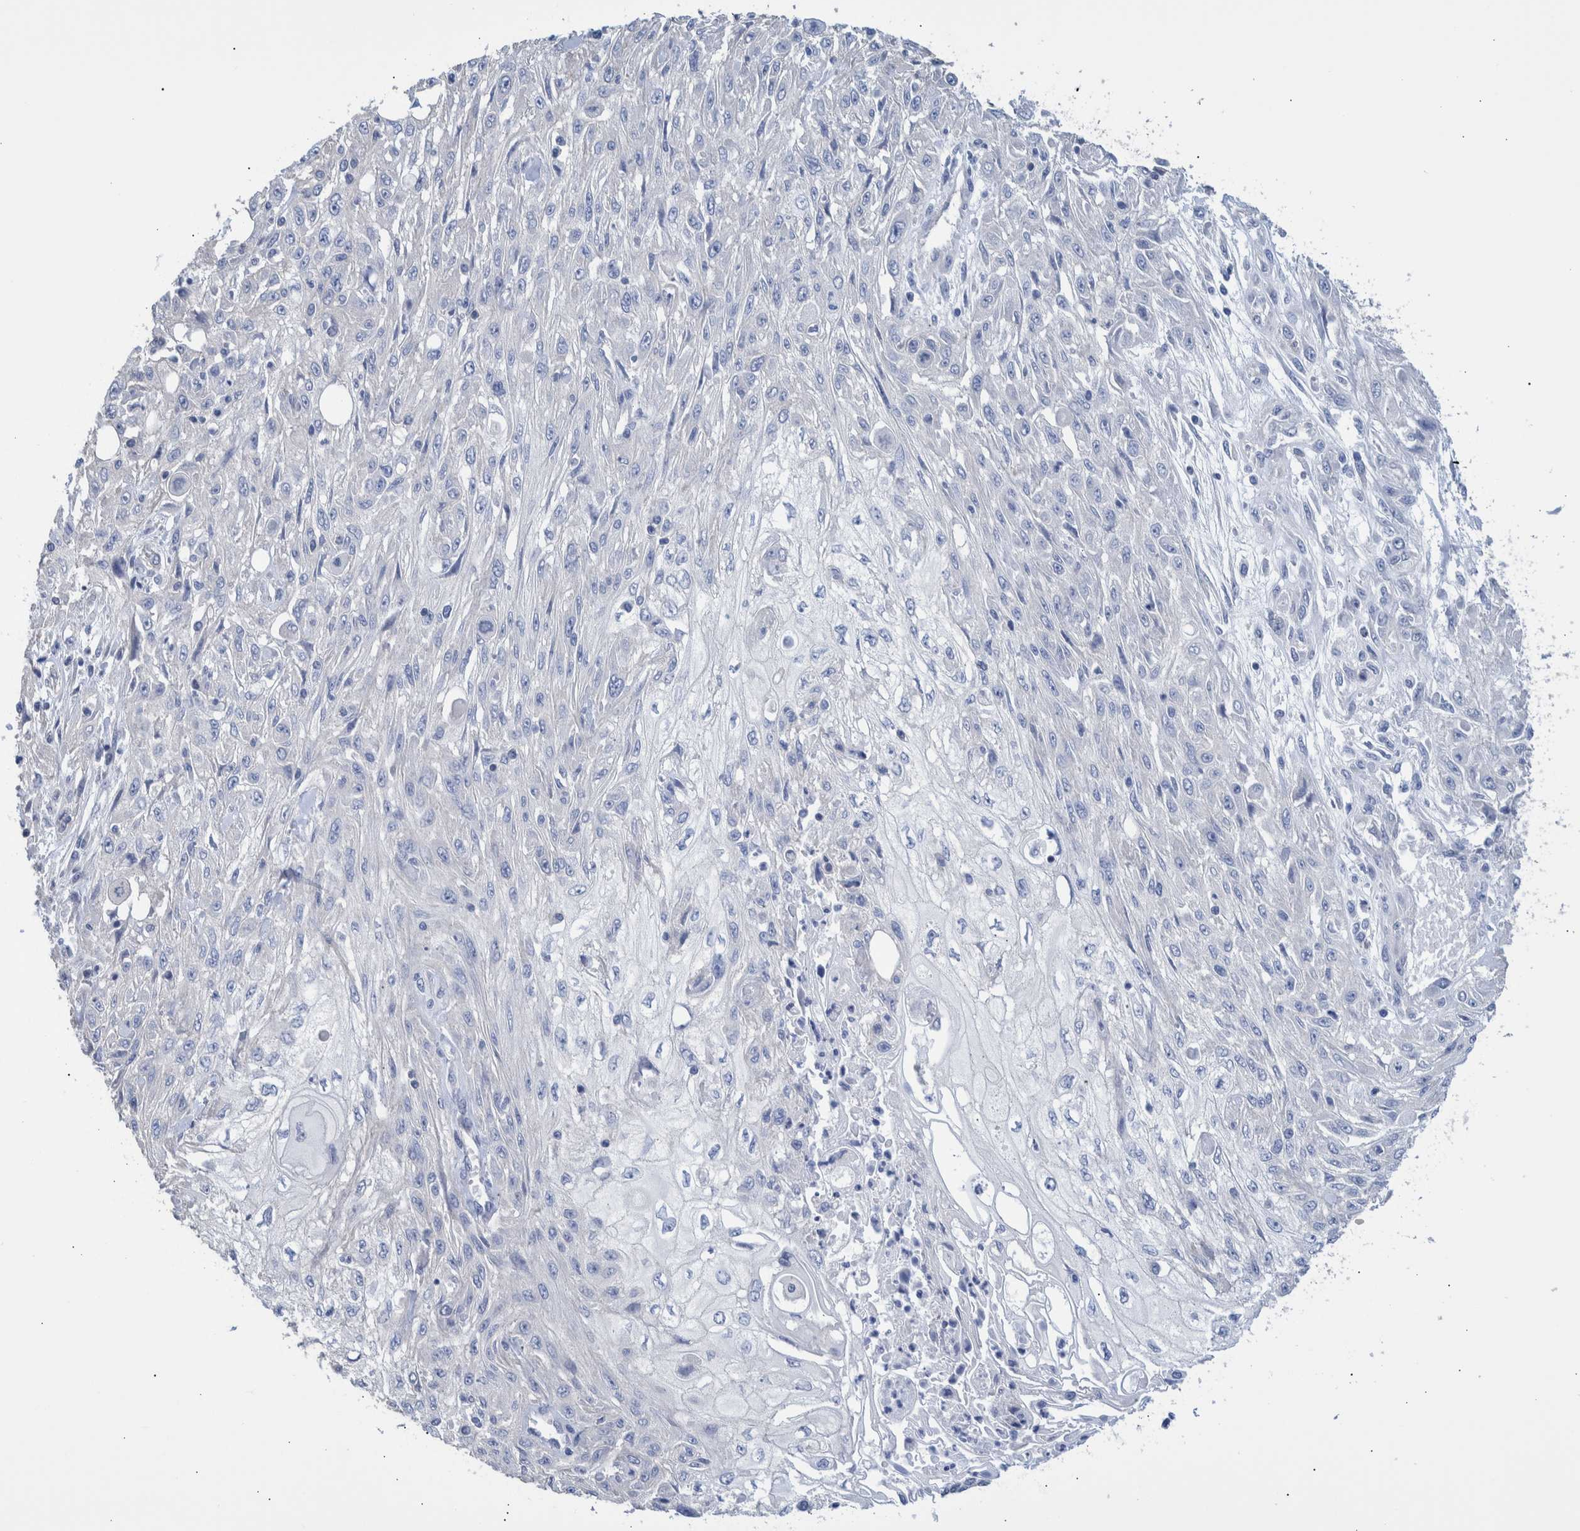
{"staining": {"intensity": "negative", "quantity": "none", "location": "none"}, "tissue": "skin cancer", "cell_type": "Tumor cells", "image_type": "cancer", "snomed": [{"axis": "morphology", "description": "Squamous cell carcinoma, NOS"}, {"axis": "morphology", "description": "Squamous cell carcinoma, metastatic, NOS"}, {"axis": "topography", "description": "Skin"}, {"axis": "topography", "description": "Lymph node"}], "caption": "An immunohistochemistry (IHC) histopathology image of squamous cell carcinoma (skin) is shown. There is no staining in tumor cells of squamous cell carcinoma (skin).", "gene": "PPP3CC", "patient": {"sex": "male", "age": 75}}